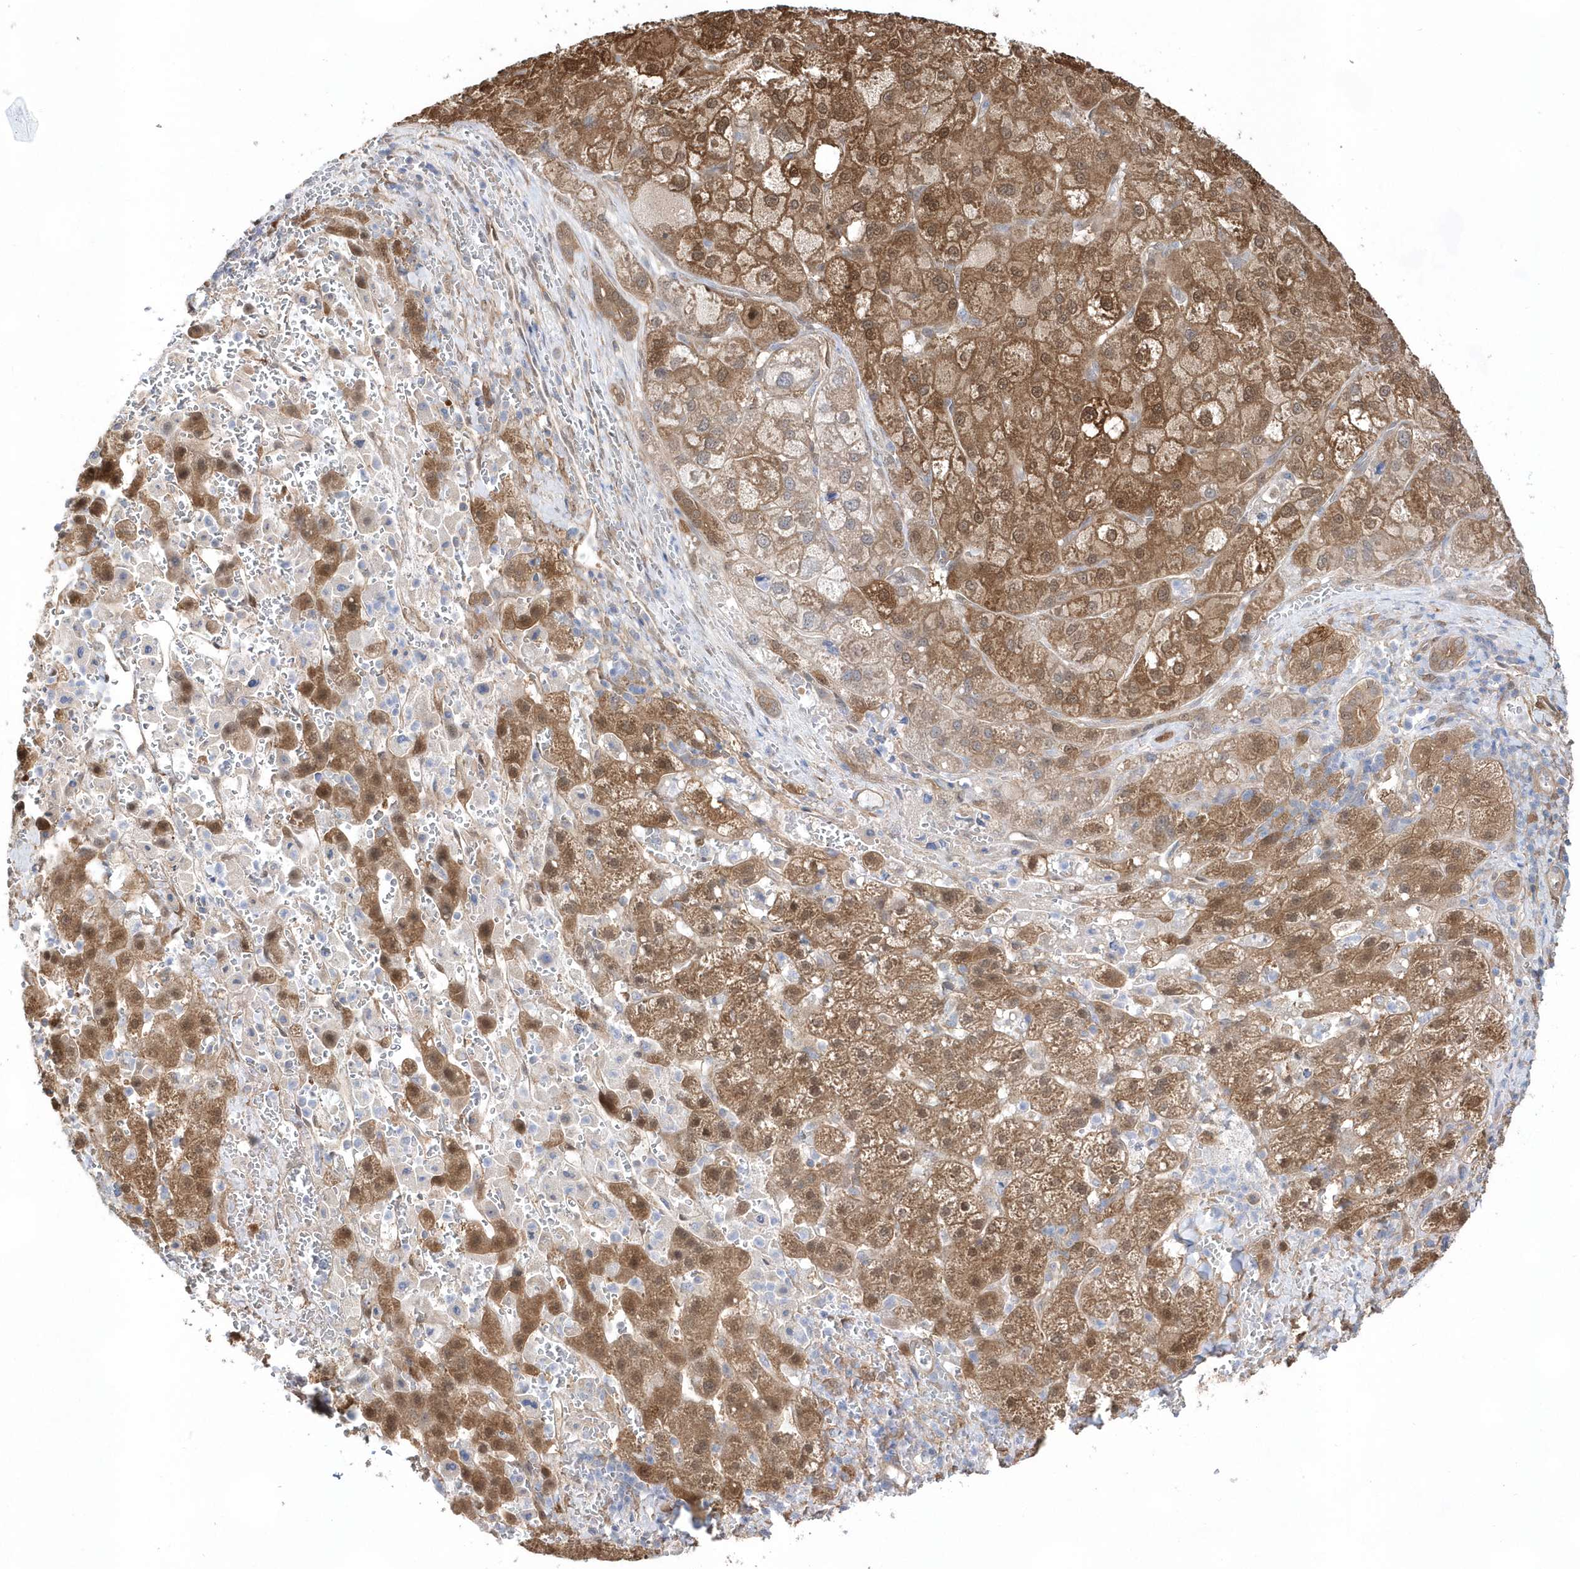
{"staining": {"intensity": "moderate", "quantity": ">75%", "location": "cytoplasmic/membranous,nuclear"}, "tissue": "liver cancer", "cell_type": "Tumor cells", "image_type": "cancer", "snomed": [{"axis": "morphology", "description": "Carcinoma, Hepatocellular, NOS"}, {"axis": "topography", "description": "Liver"}], "caption": "IHC histopathology image of neoplastic tissue: liver cancer (hepatocellular carcinoma) stained using immunohistochemistry (IHC) shows medium levels of moderate protein expression localized specifically in the cytoplasmic/membranous and nuclear of tumor cells, appearing as a cytoplasmic/membranous and nuclear brown color.", "gene": "BDH2", "patient": {"sex": "male", "age": 57}}